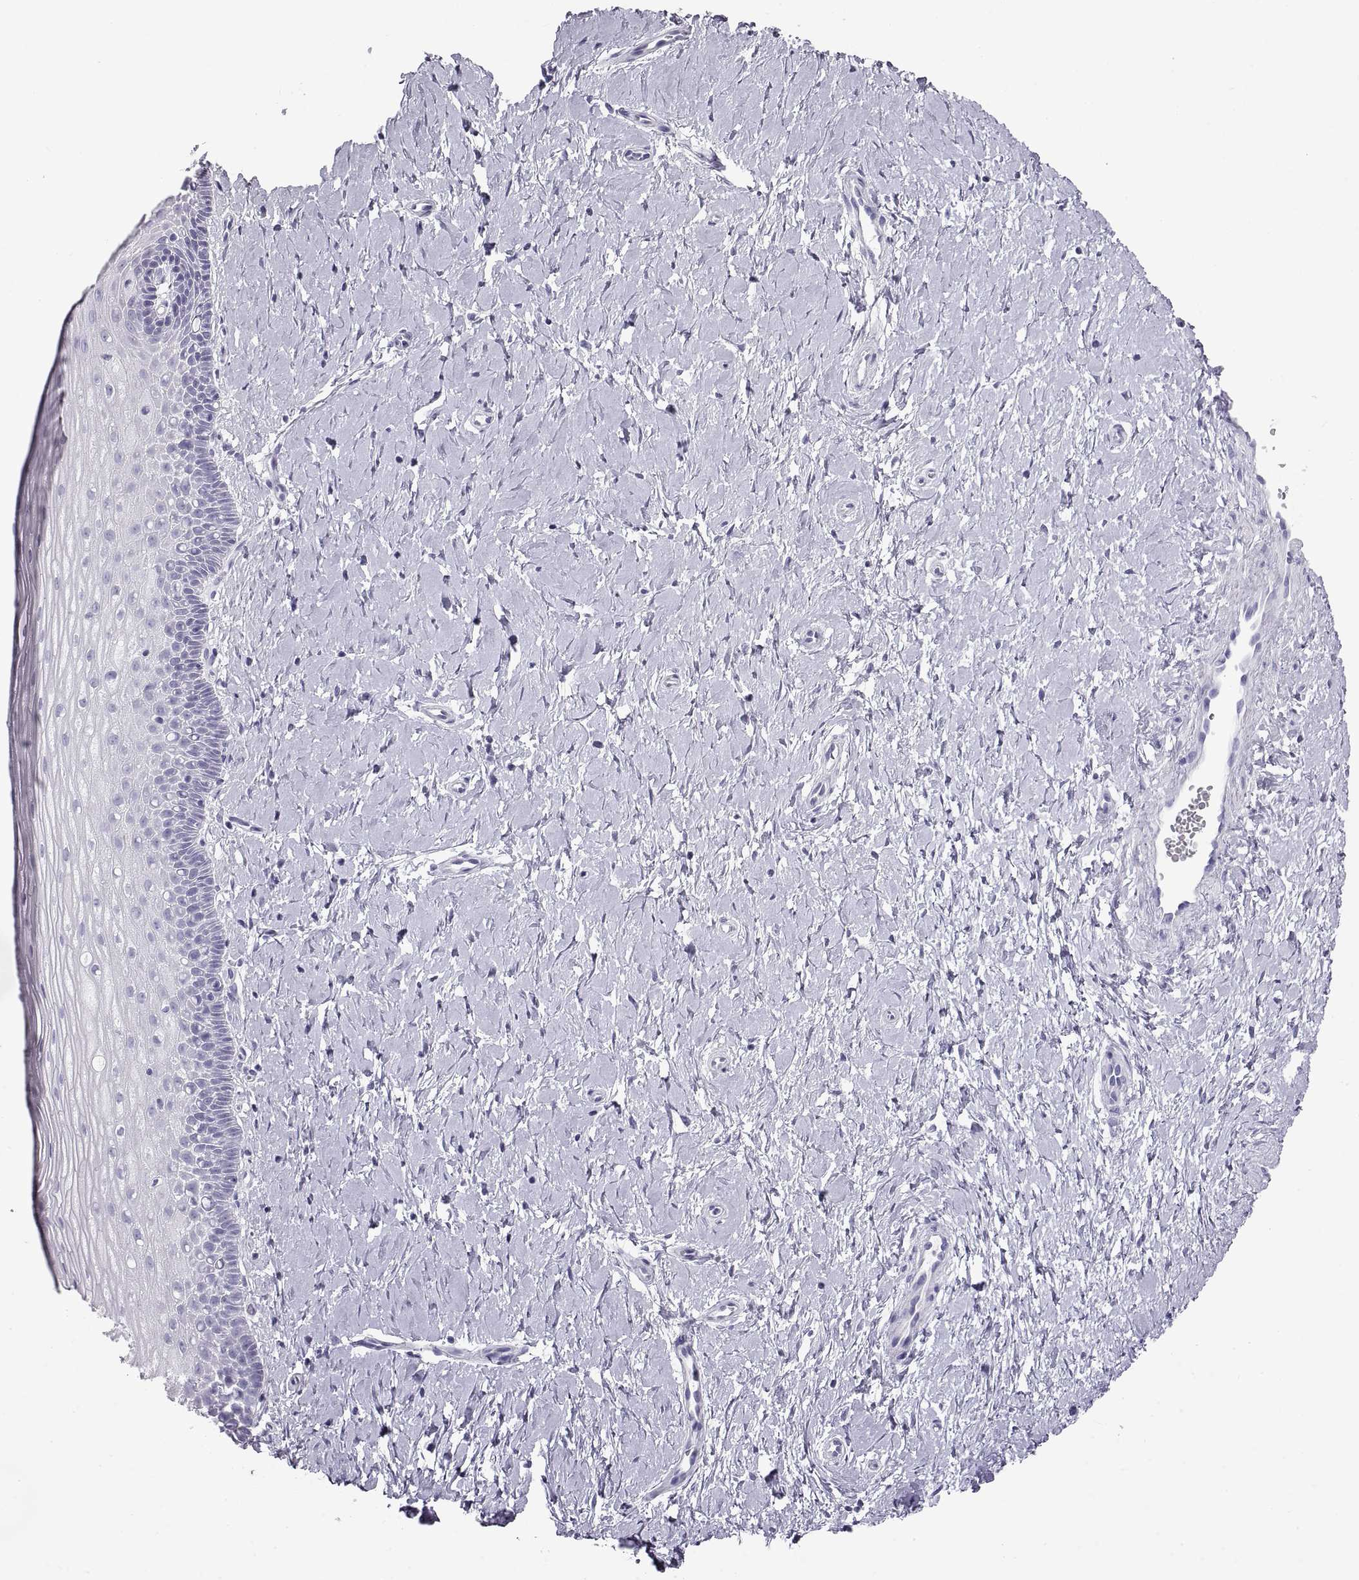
{"staining": {"intensity": "negative", "quantity": "none", "location": "none"}, "tissue": "cervix", "cell_type": "Glandular cells", "image_type": "normal", "snomed": [{"axis": "morphology", "description": "Normal tissue, NOS"}, {"axis": "topography", "description": "Cervix"}], "caption": "DAB immunohistochemical staining of unremarkable cervix exhibits no significant positivity in glandular cells. The staining was performed using DAB (3,3'-diaminobenzidine) to visualize the protein expression in brown, while the nuclei were stained in blue with hematoxylin (Magnification: 20x).", "gene": "RLBP1", "patient": {"sex": "female", "age": 37}}